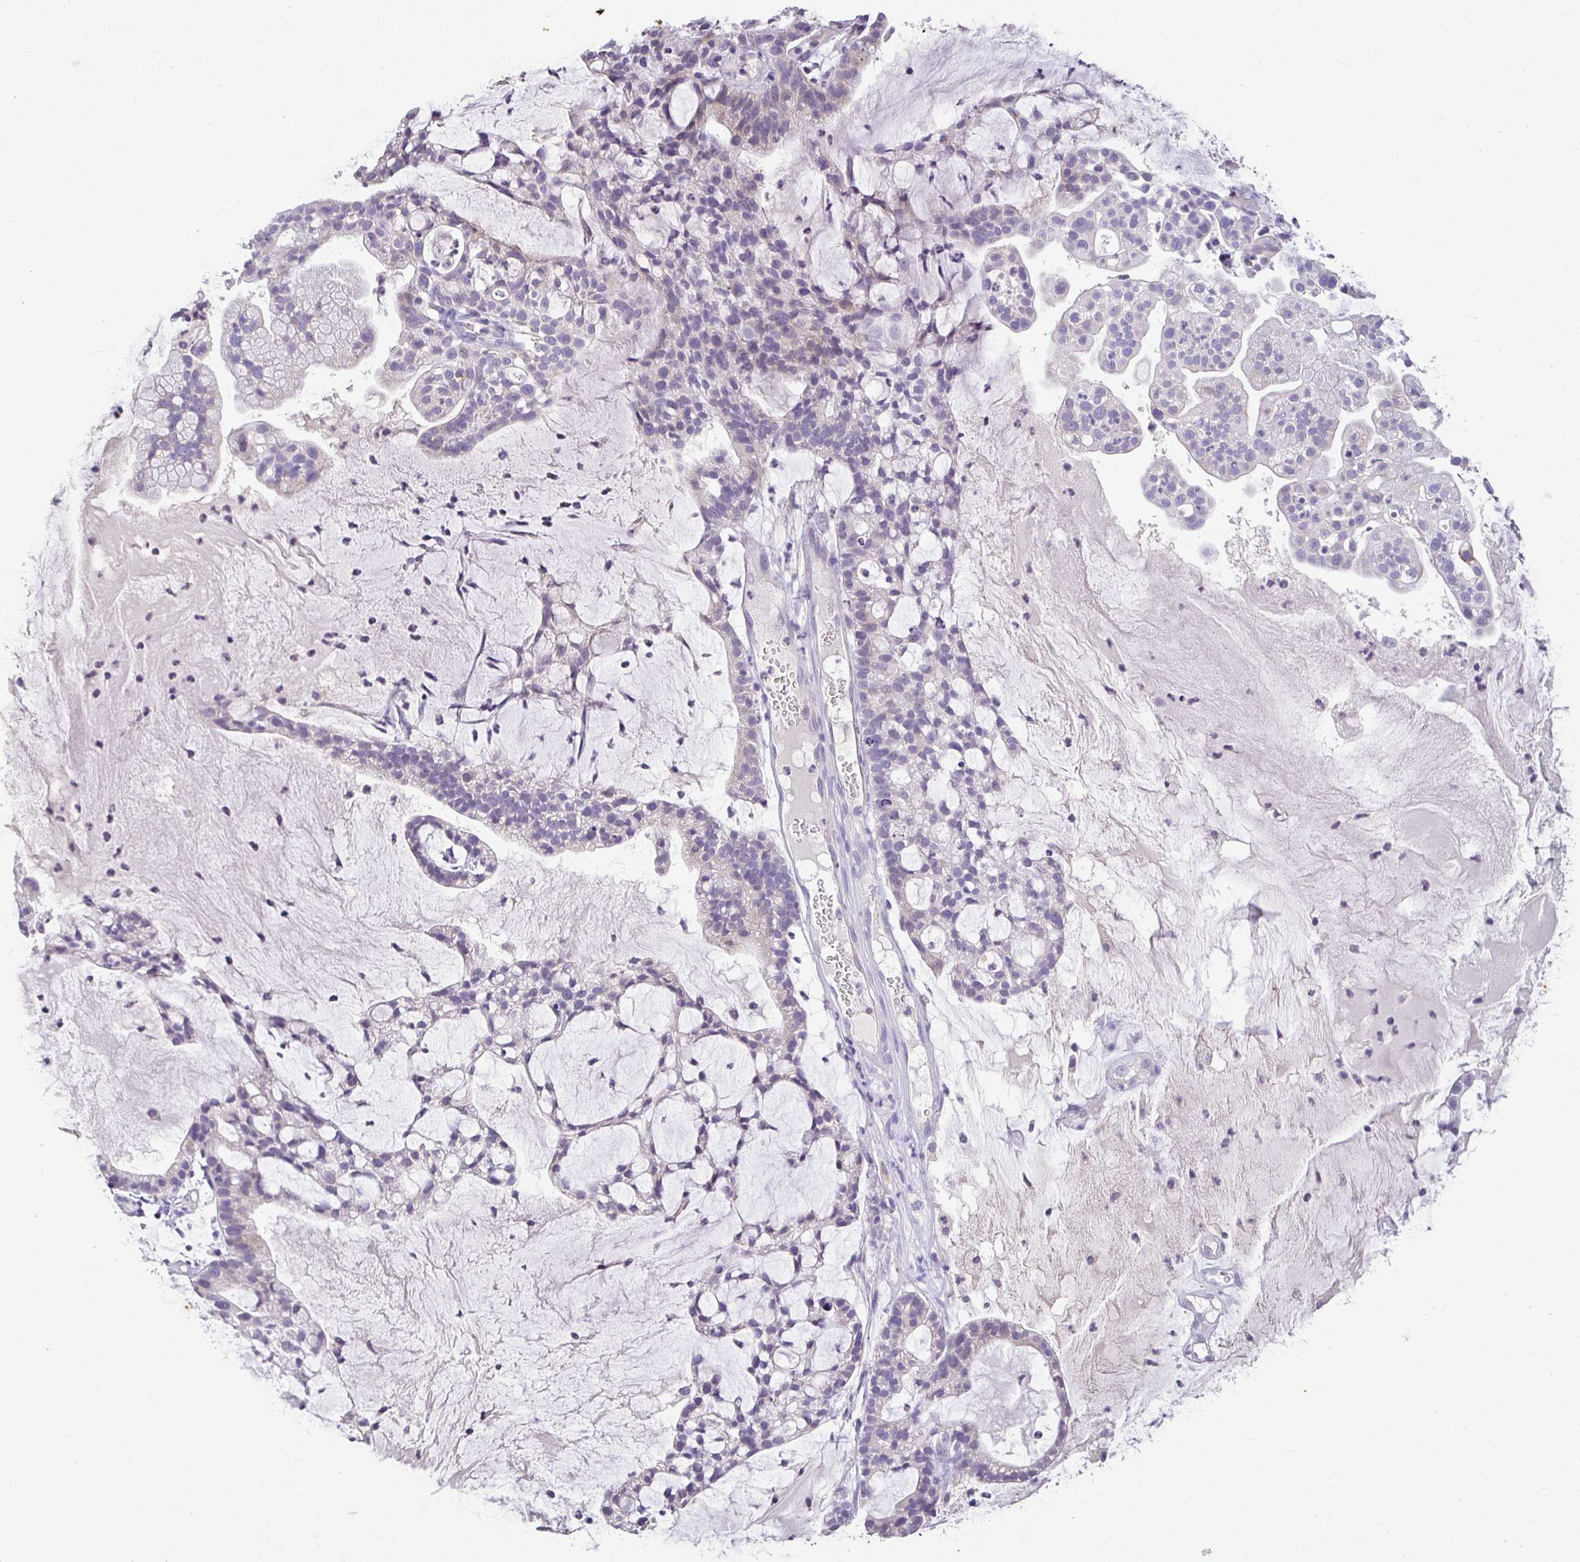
{"staining": {"intensity": "weak", "quantity": "<25%", "location": "cytoplasmic/membranous"}, "tissue": "cervical cancer", "cell_type": "Tumor cells", "image_type": "cancer", "snomed": [{"axis": "morphology", "description": "Adenocarcinoma, NOS"}, {"axis": "topography", "description": "Cervix"}], "caption": "A high-resolution micrograph shows IHC staining of cervical cancer, which demonstrates no significant staining in tumor cells.", "gene": "SHISA4", "patient": {"sex": "female", "age": 41}}